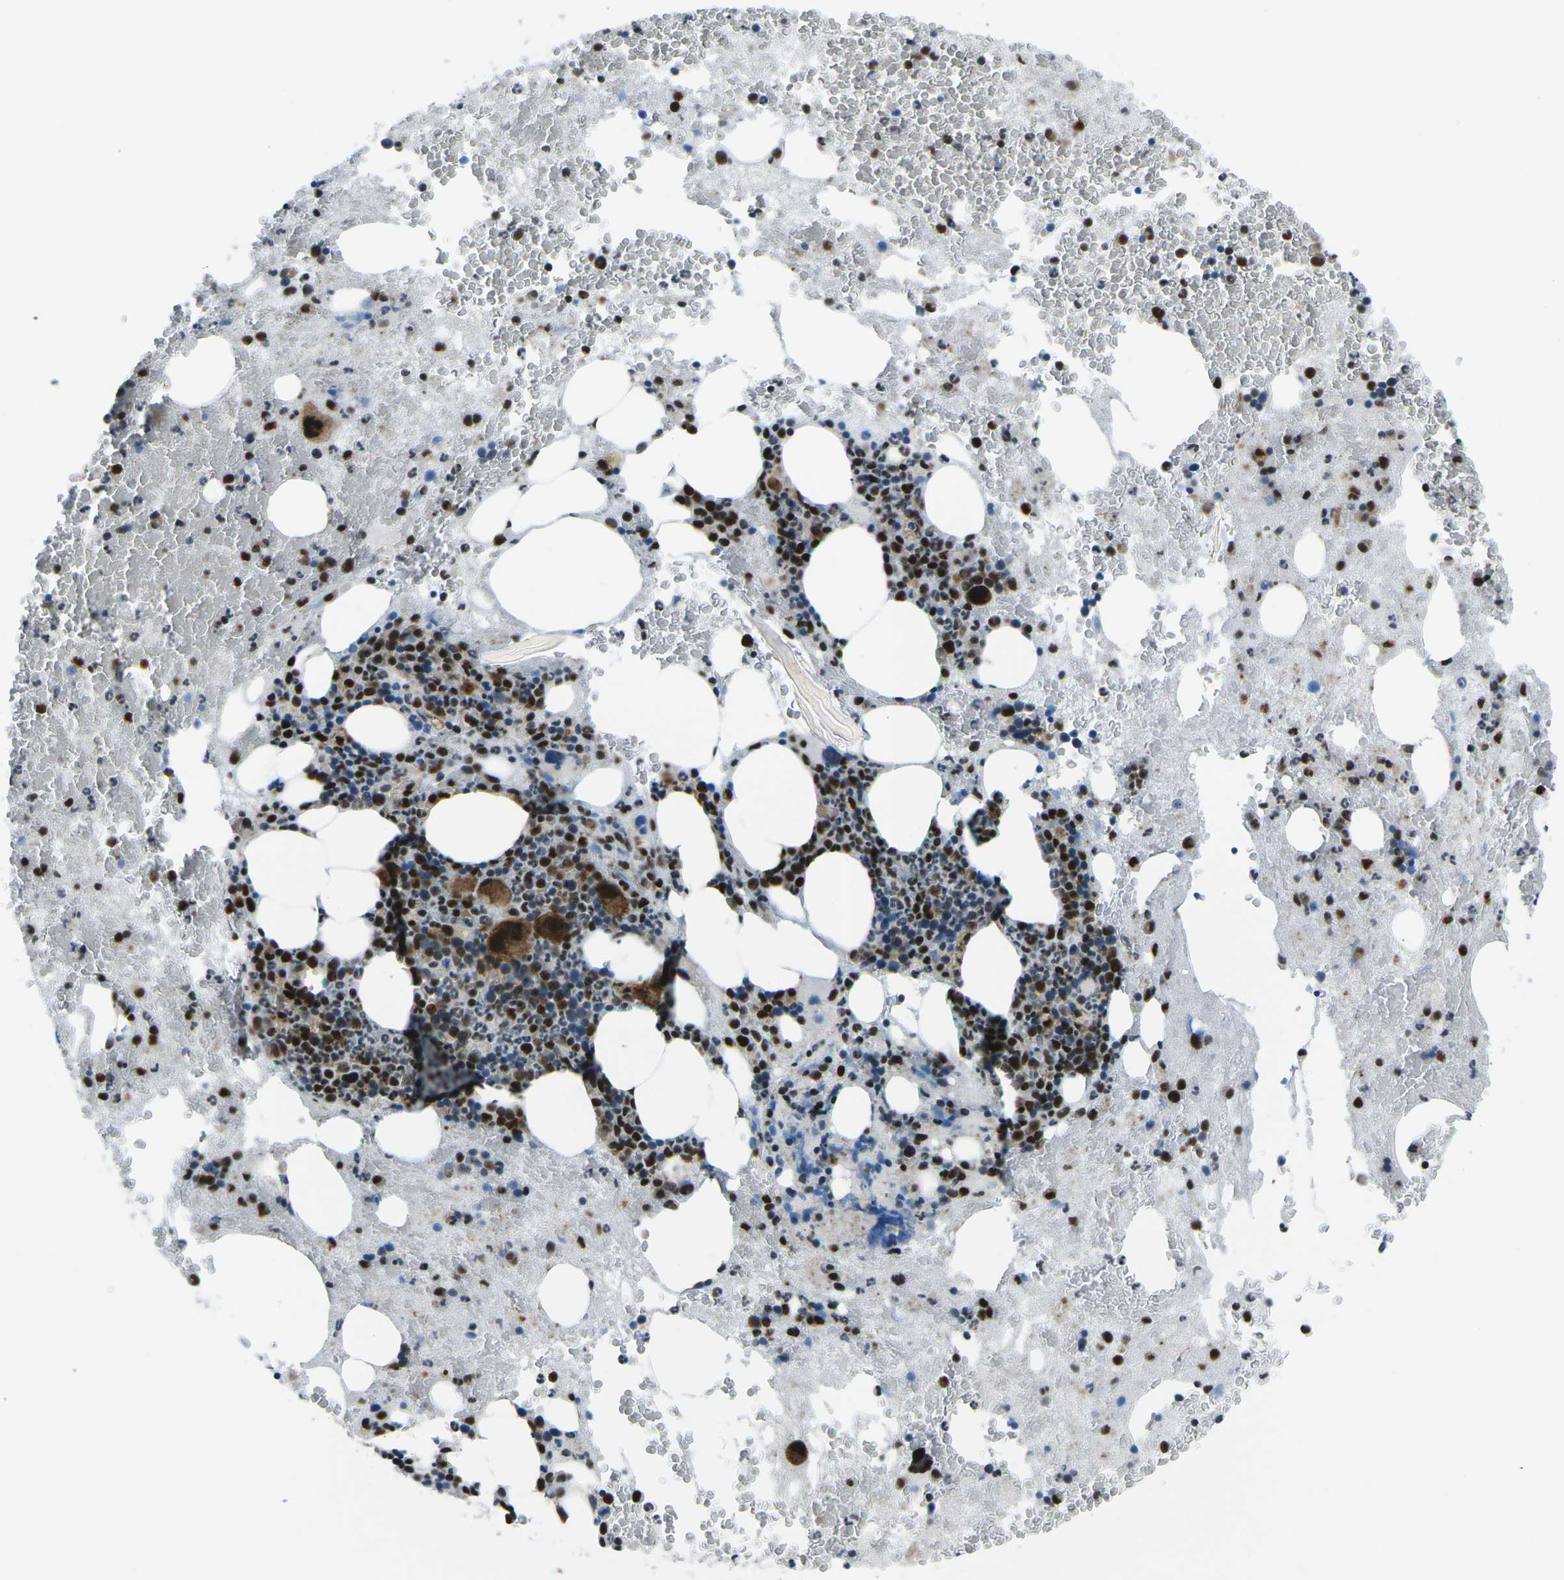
{"staining": {"intensity": "strong", "quantity": "25%-75%", "location": "cytoplasmic/membranous,nuclear"}, "tissue": "bone marrow", "cell_type": "Hematopoietic cells", "image_type": "normal", "snomed": [{"axis": "morphology", "description": "Normal tissue, NOS"}, {"axis": "morphology", "description": "Inflammation, NOS"}, {"axis": "topography", "description": "Bone marrow"}], "caption": "Brown immunohistochemical staining in normal bone marrow reveals strong cytoplasmic/membranous,nuclear positivity in about 25%-75% of hematopoietic cells.", "gene": "MBNL1", "patient": {"sex": "male", "age": 63}}